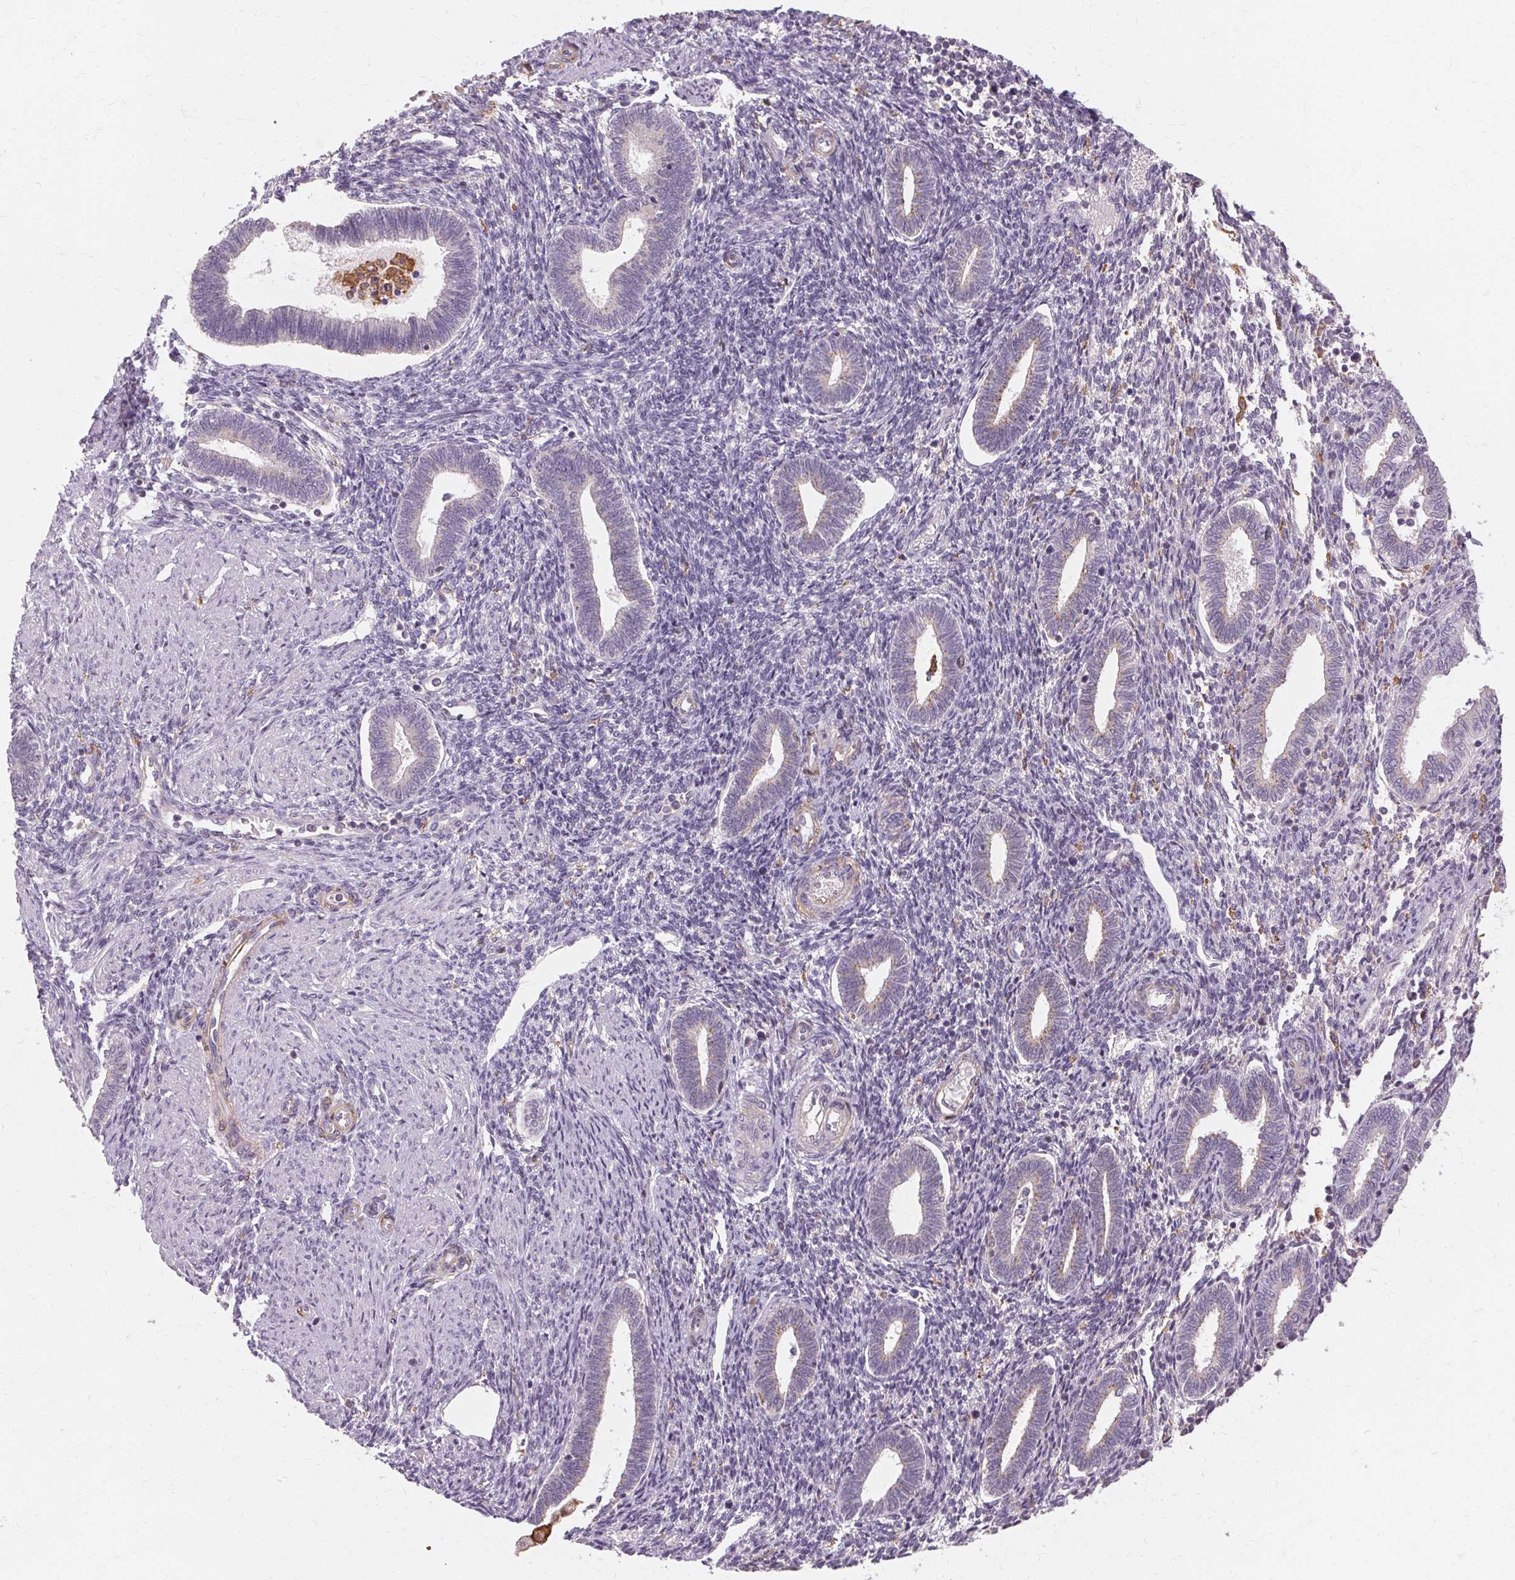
{"staining": {"intensity": "negative", "quantity": "none", "location": "none"}, "tissue": "endometrium", "cell_type": "Cells in endometrial stroma", "image_type": "normal", "snomed": [{"axis": "morphology", "description": "Normal tissue, NOS"}, {"axis": "topography", "description": "Endometrium"}], "caption": "This is a photomicrograph of immunohistochemistry (IHC) staining of unremarkable endometrium, which shows no staining in cells in endometrial stroma. The staining was performed using DAB to visualize the protein expression in brown, while the nuclei were stained in blue with hematoxylin (Magnification: 20x).", "gene": "IFNGR1", "patient": {"sex": "female", "age": 42}}